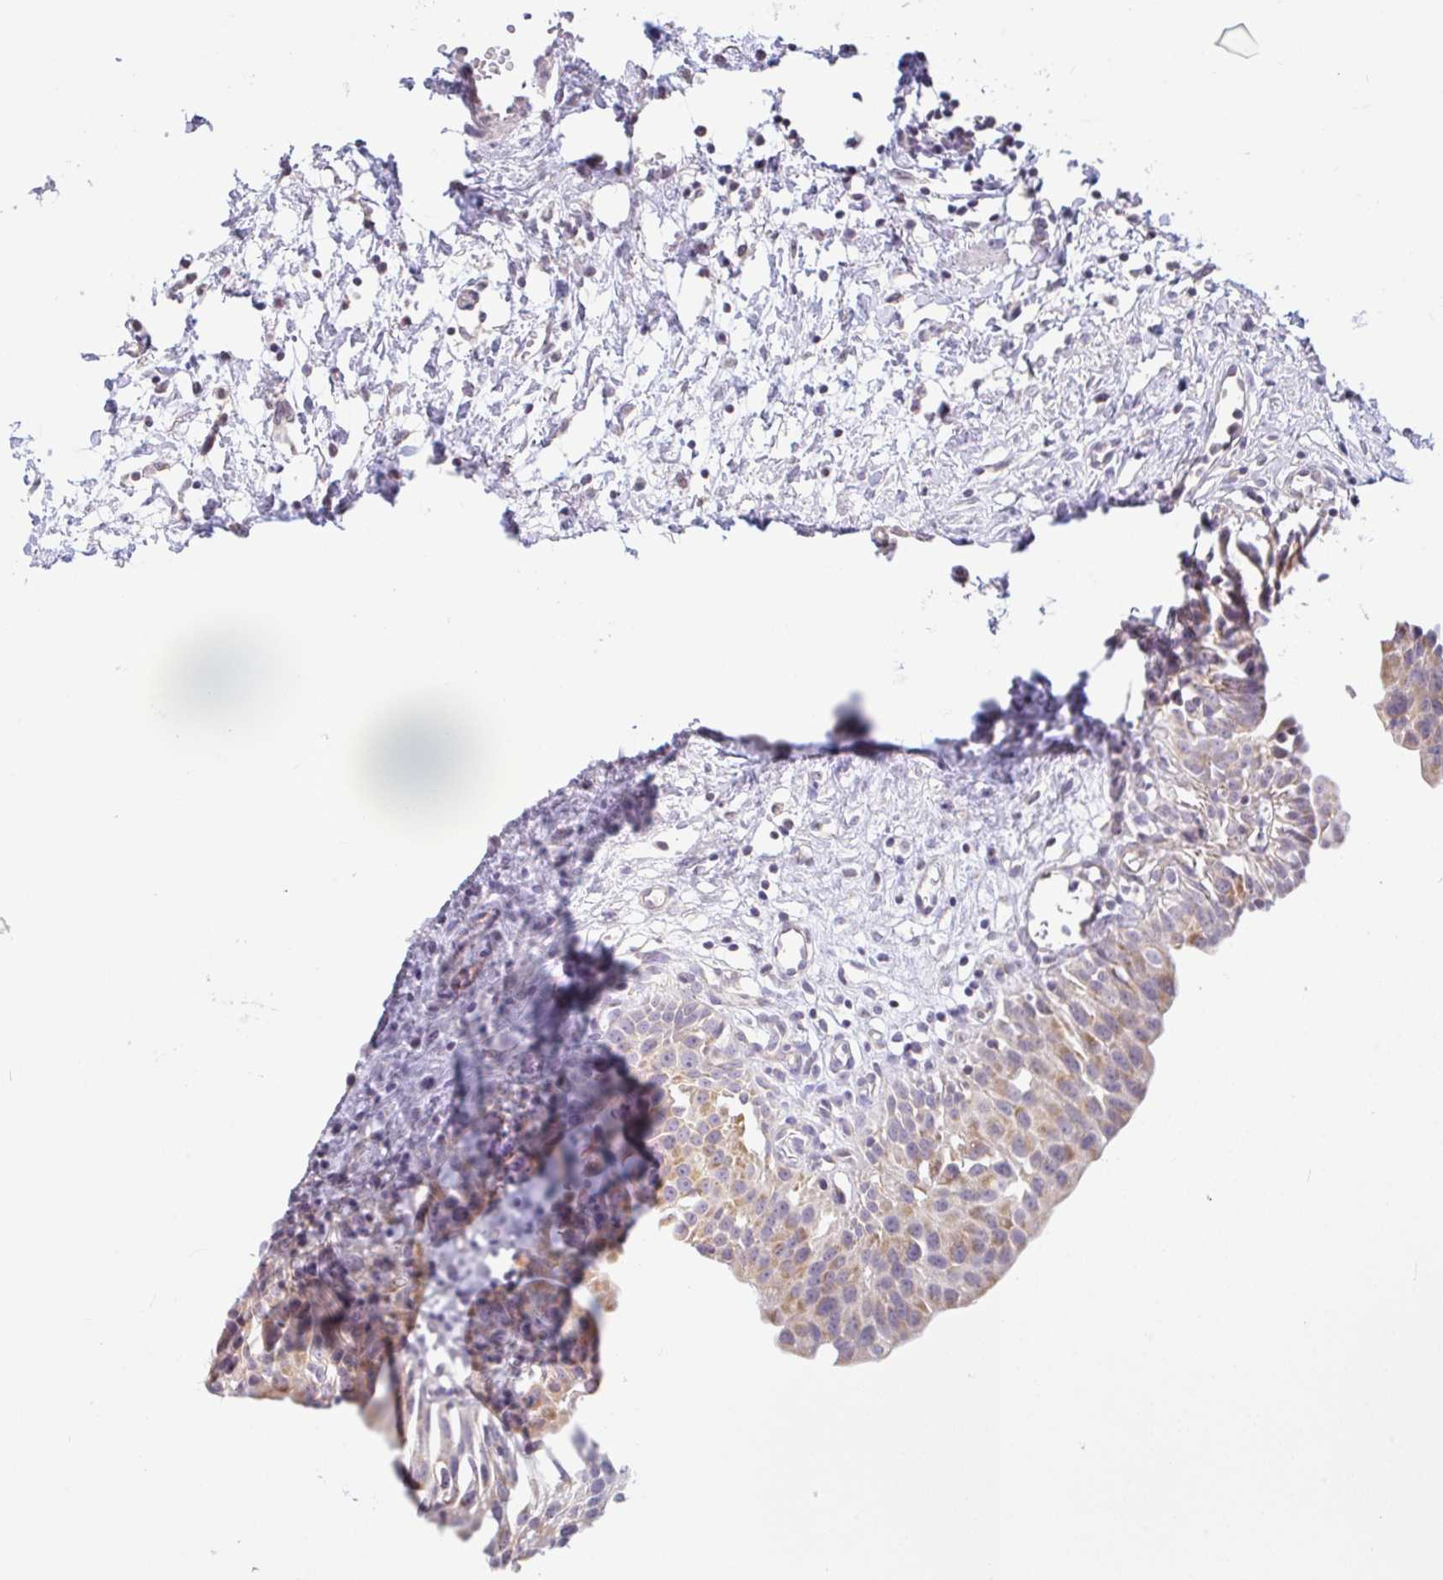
{"staining": {"intensity": "moderate", "quantity": "25%-75%", "location": "cytoplasmic/membranous"}, "tissue": "urinary bladder", "cell_type": "Urothelial cells", "image_type": "normal", "snomed": [{"axis": "morphology", "description": "Normal tissue, NOS"}, {"axis": "topography", "description": "Urinary bladder"}], "caption": "Immunohistochemistry (IHC) (DAB (3,3'-diaminobenzidine)) staining of normal urinary bladder shows moderate cytoplasmic/membranous protein positivity in about 25%-75% of urothelial cells.", "gene": "PLCD4", "patient": {"sex": "male", "age": 51}}